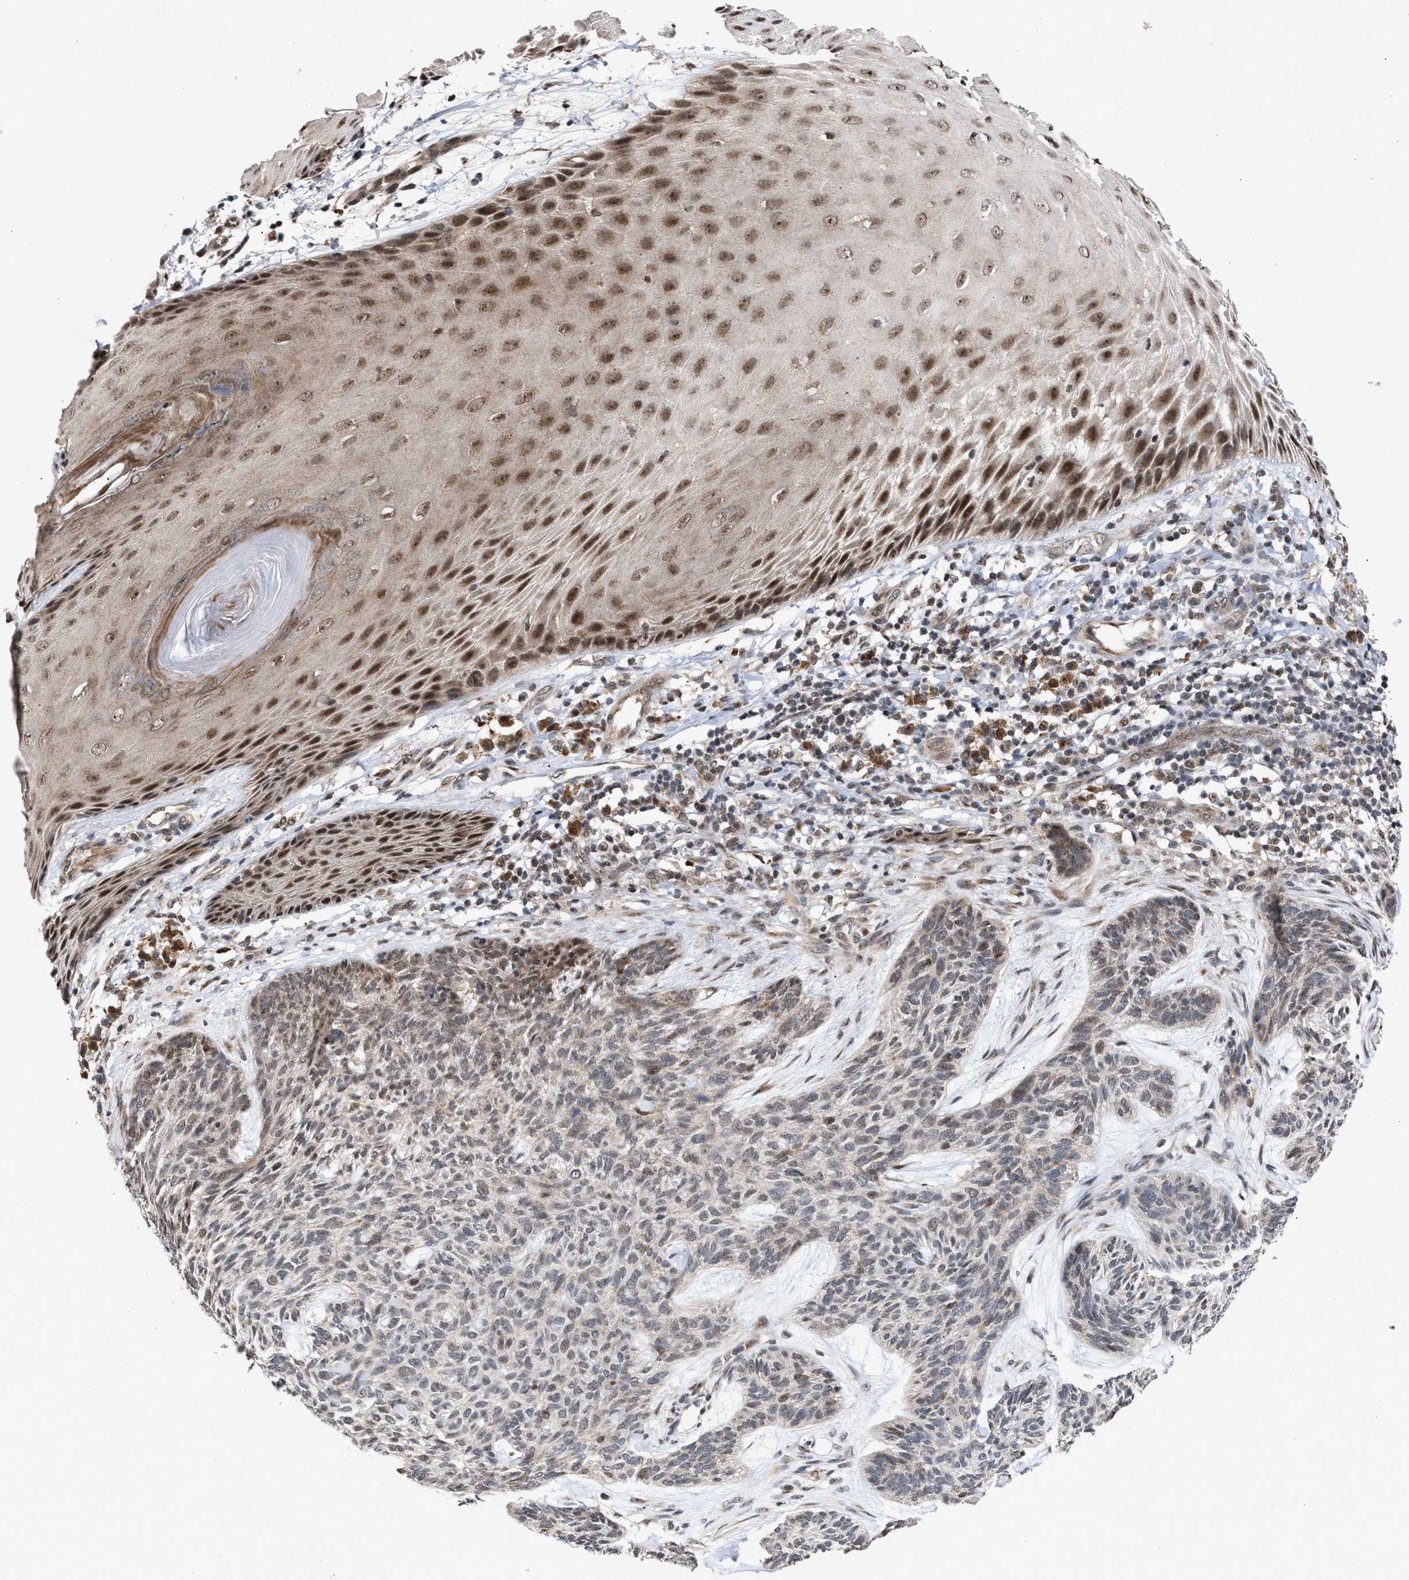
{"staining": {"intensity": "weak", "quantity": "<25%", "location": "nuclear"}, "tissue": "skin cancer", "cell_type": "Tumor cells", "image_type": "cancer", "snomed": [{"axis": "morphology", "description": "Basal cell carcinoma"}, {"axis": "topography", "description": "Skin"}], "caption": "Tumor cells are negative for protein expression in human basal cell carcinoma (skin).", "gene": "MKNK2", "patient": {"sex": "male", "age": 55}}